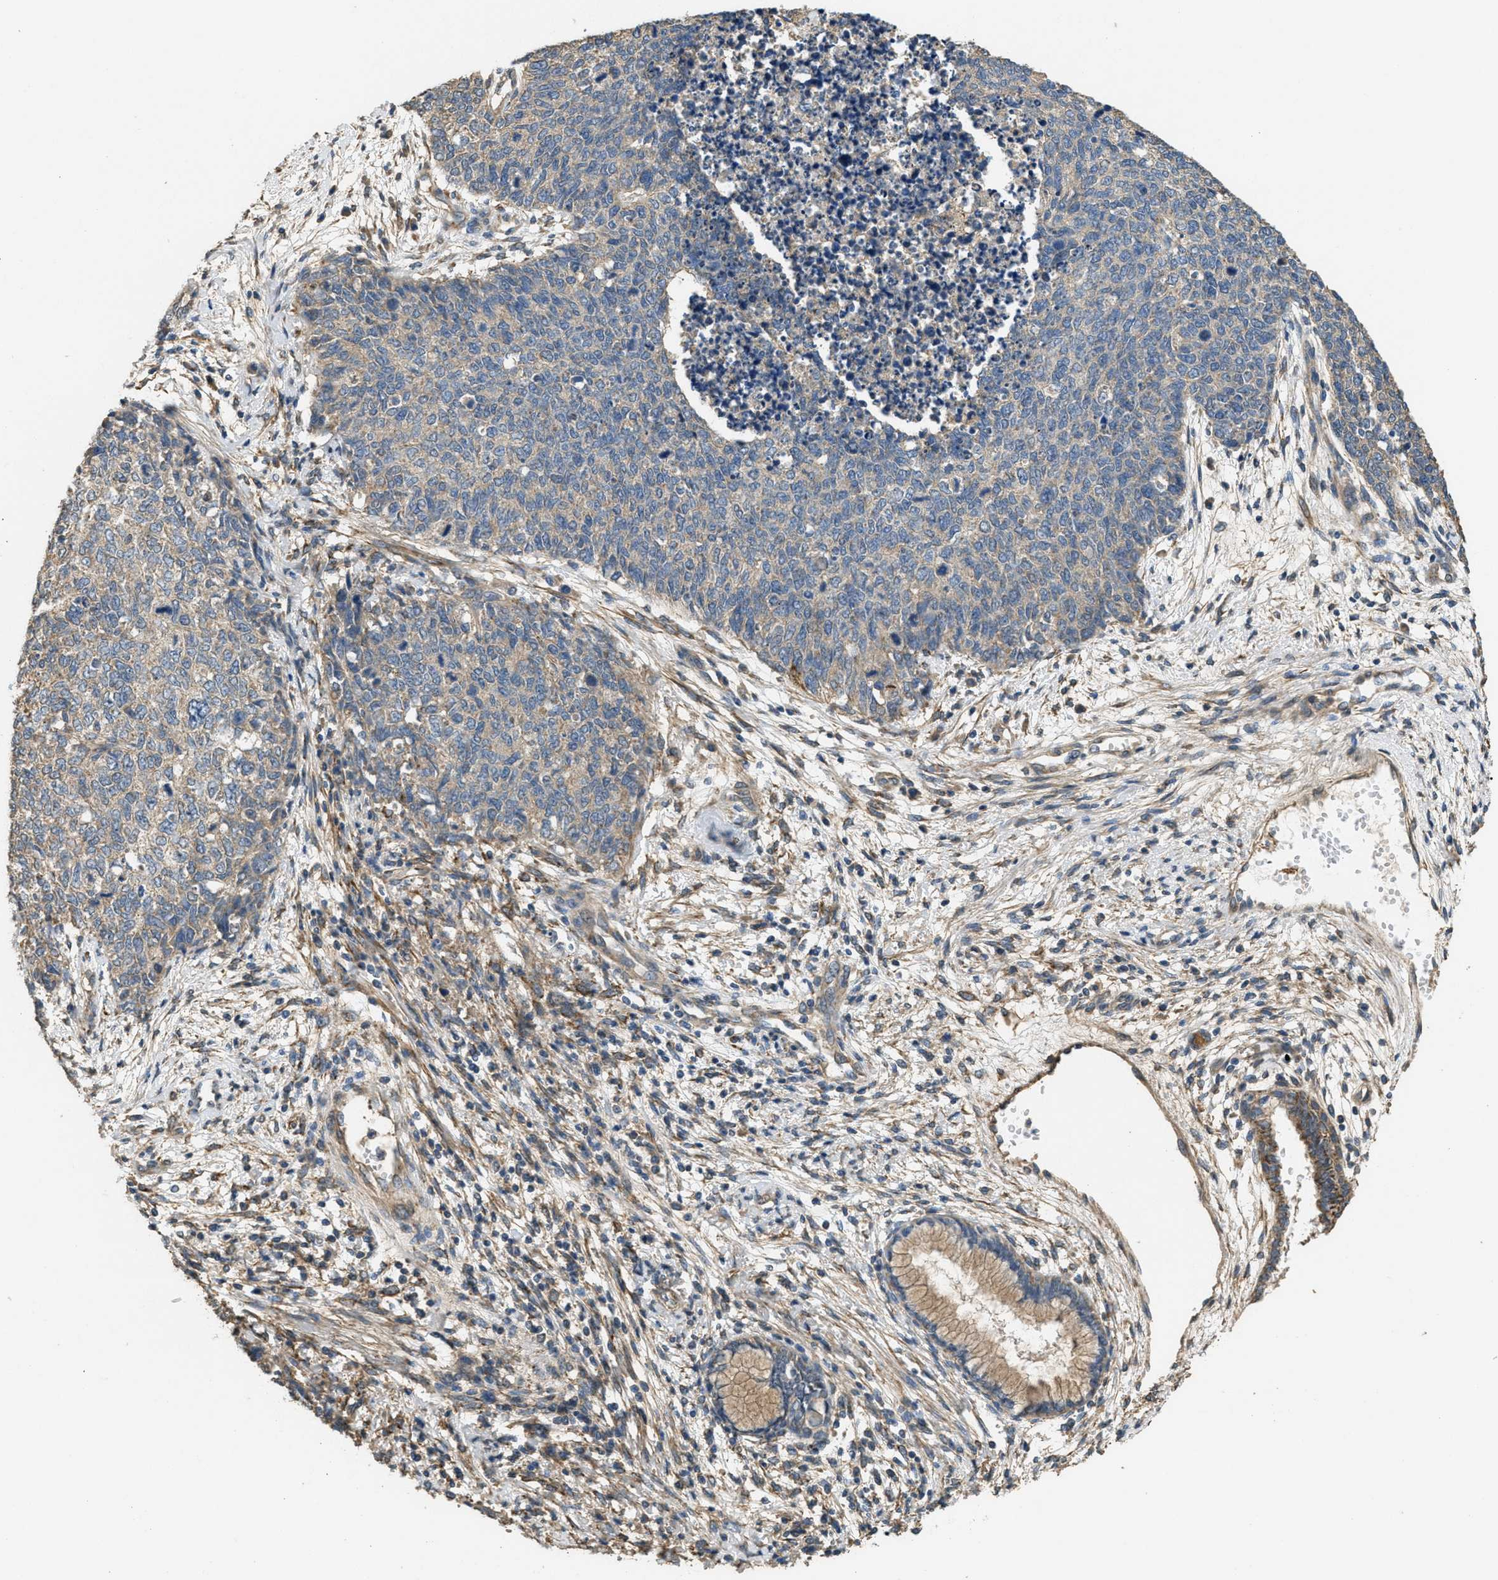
{"staining": {"intensity": "weak", "quantity": "<25%", "location": "cytoplasmic/membranous"}, "tissue": "cervical cancer", "cell_type": "Tumor cells", "image_type": "cancer", "snomed": [{"axis": "morphology", "description": "Squamous cell carcinoma, NOS"}, {"axis": "topography", "description": "Cervix"}], "caption": "Cervical squamous cell carcinoma stained for a protein using immunohistochemistry shows no staining tumor cells.", "gene": "THBS2", "patient": {"sex": "female", "age": 63}}